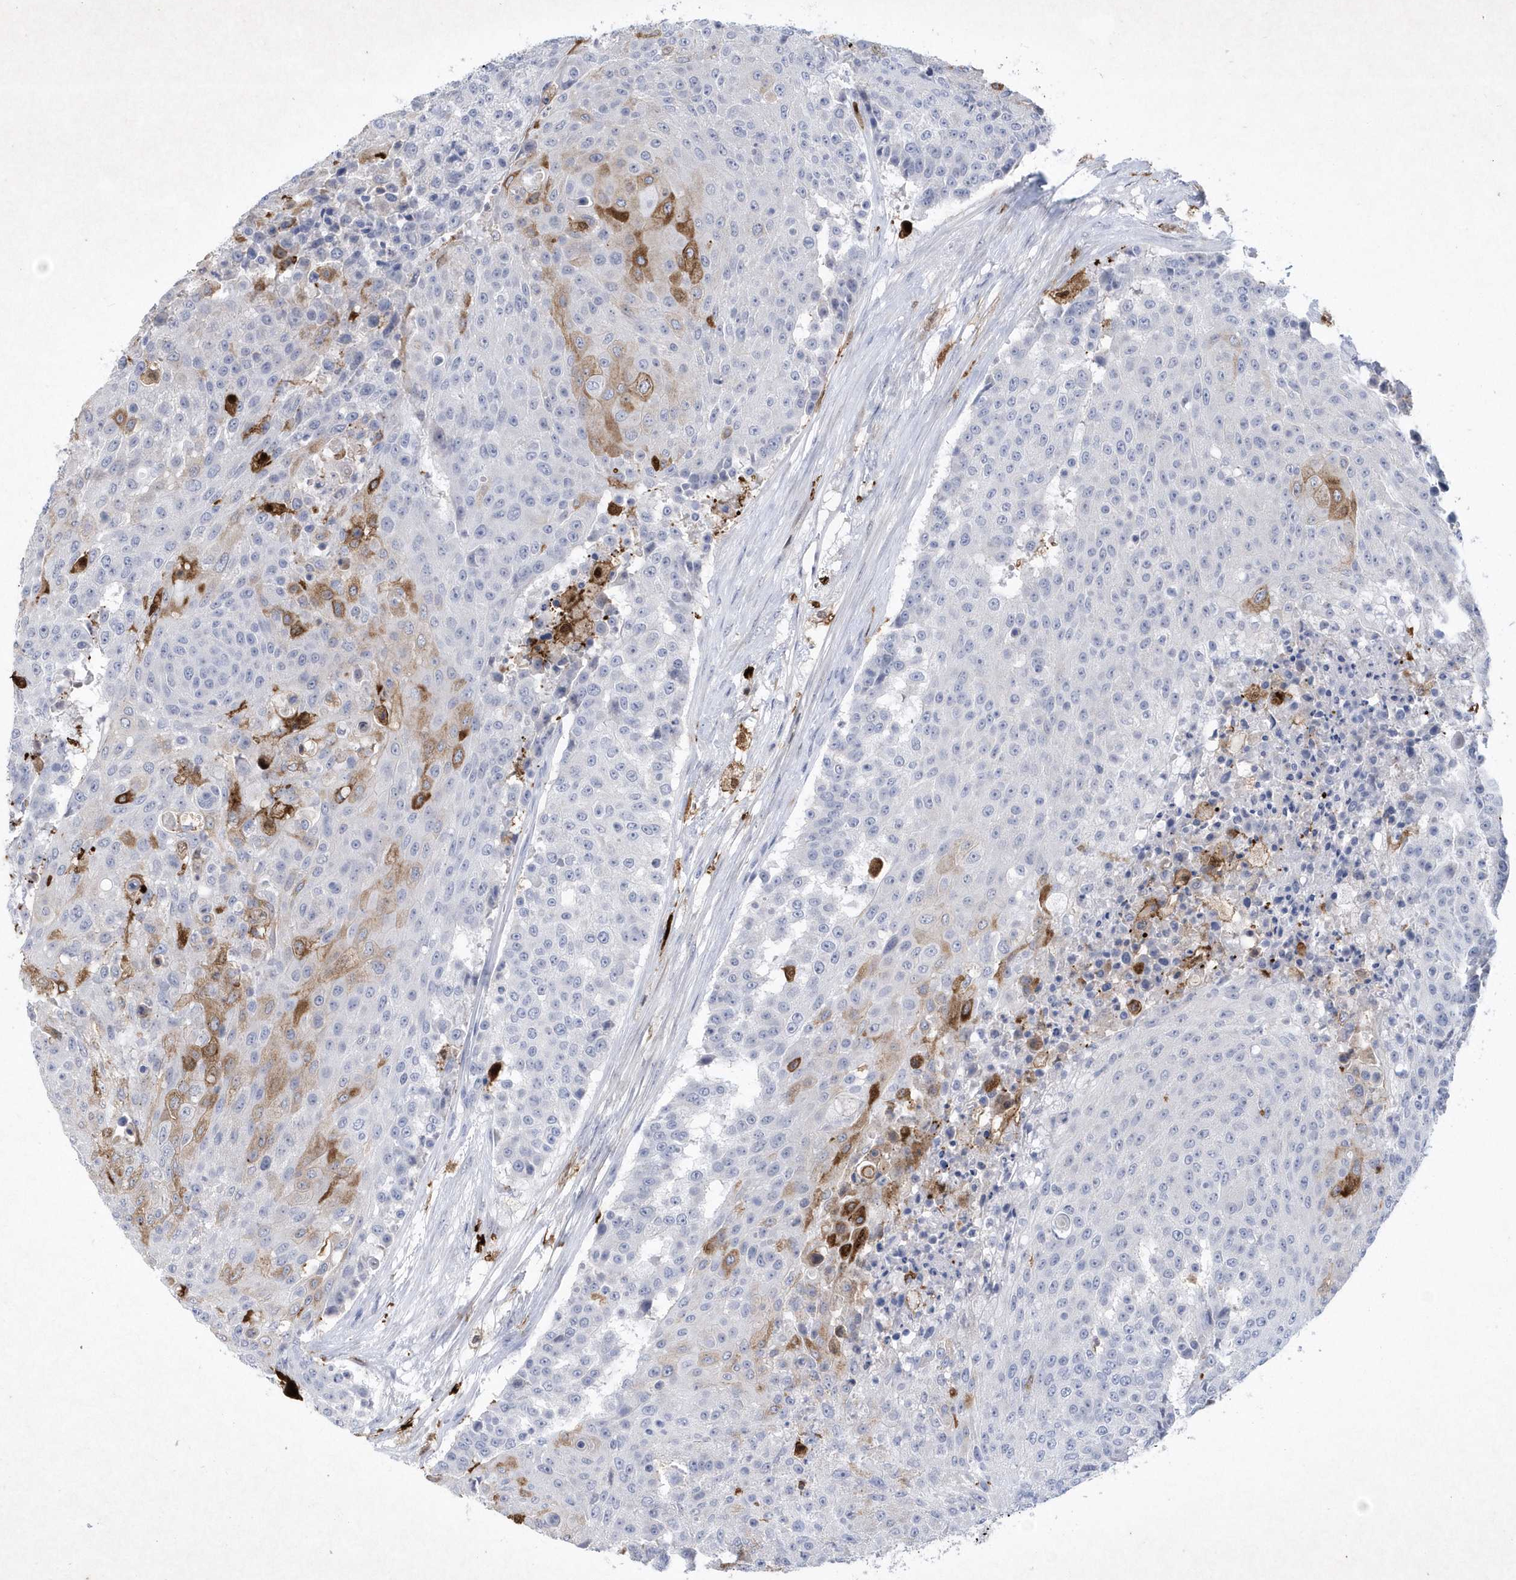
{"staining": {"intensity": "moderate", "quantity": "<25%", "location": "cytoplasmic/membranous"}, "tissue": "urothelial cancer", "cell_type": "Tumor cells", "image_type": "cancer", "snomed": [{"axis": "morphology", "description": "Urothelial carcinoma, High grade"}, {"axis": "topography", "description": "Urinary bladder"}], "caption": "The image reveals staining of urothelial carcinoma (high-grade), revealing moderate cytoplasmic/membranous protein staining (brown color) within tumor cells.", "gene": "BHLHA15", "patient": {"sex": "female", "age": 63}}